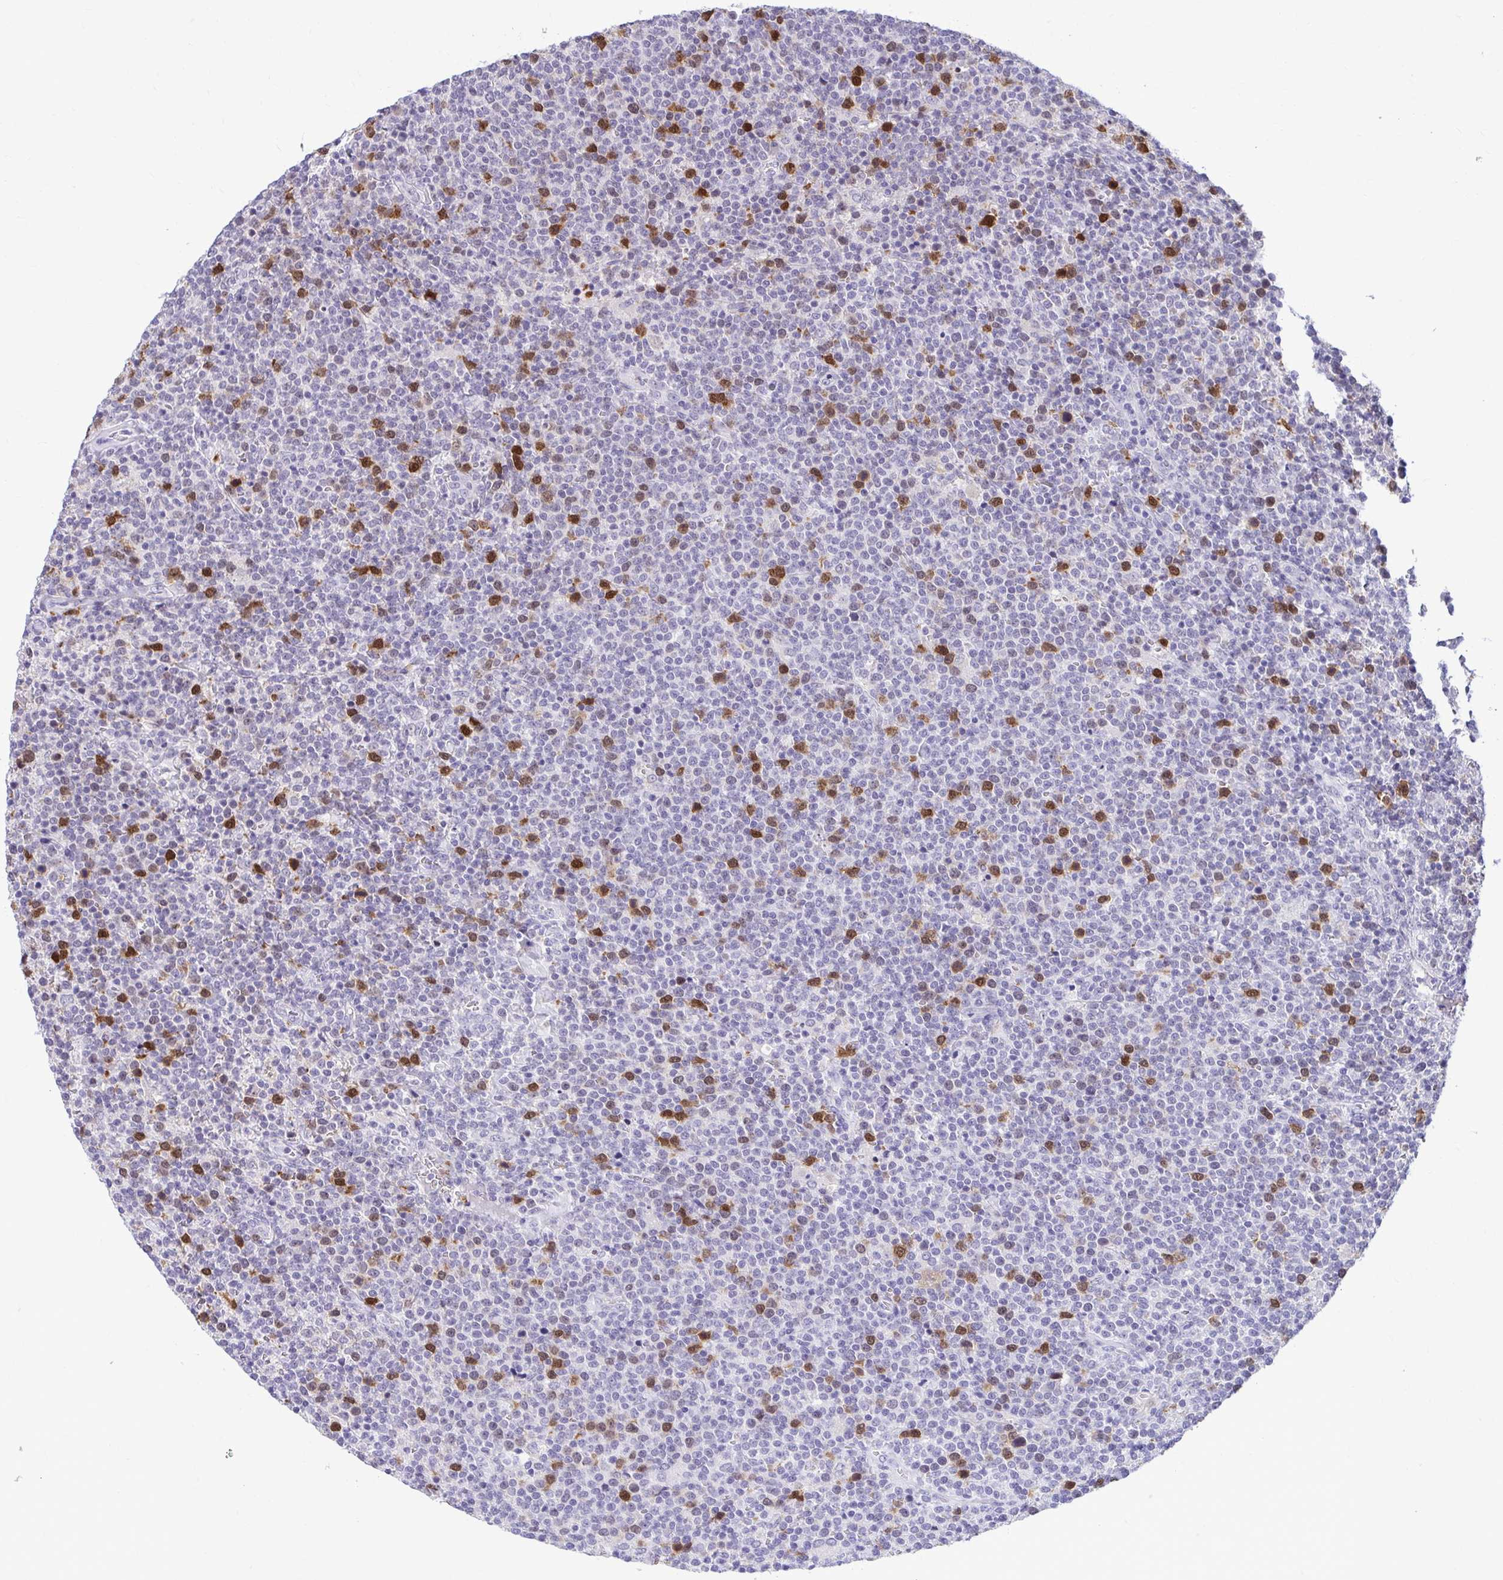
{"staining": {"intensity": "strong", "quantity": "25%-75%", "location": "cytoplasmic/membranous,nuclear"}, "tissue": "lymphoma", "cell_type": "Tumor cells", "image_type": "cancer", "snomed": [{"axis": "morphology", "description": "Malignant lymphoma, non-Hodgkin's type, High grade"}, {"axis": "topography", "description": "Lymph node"}], "caption": "DAB (3,3'-diaminobenzidine) immunohistochemical staining of malignant lymphoma, non-Hodgkin's type (high-grade) reveals strong cytoplasmic/membranous and nuclear protein positivity in about 25%-75% of tumor cells.", "gene": "CDC20", "patient": {"sex": "male", "age": 61}}